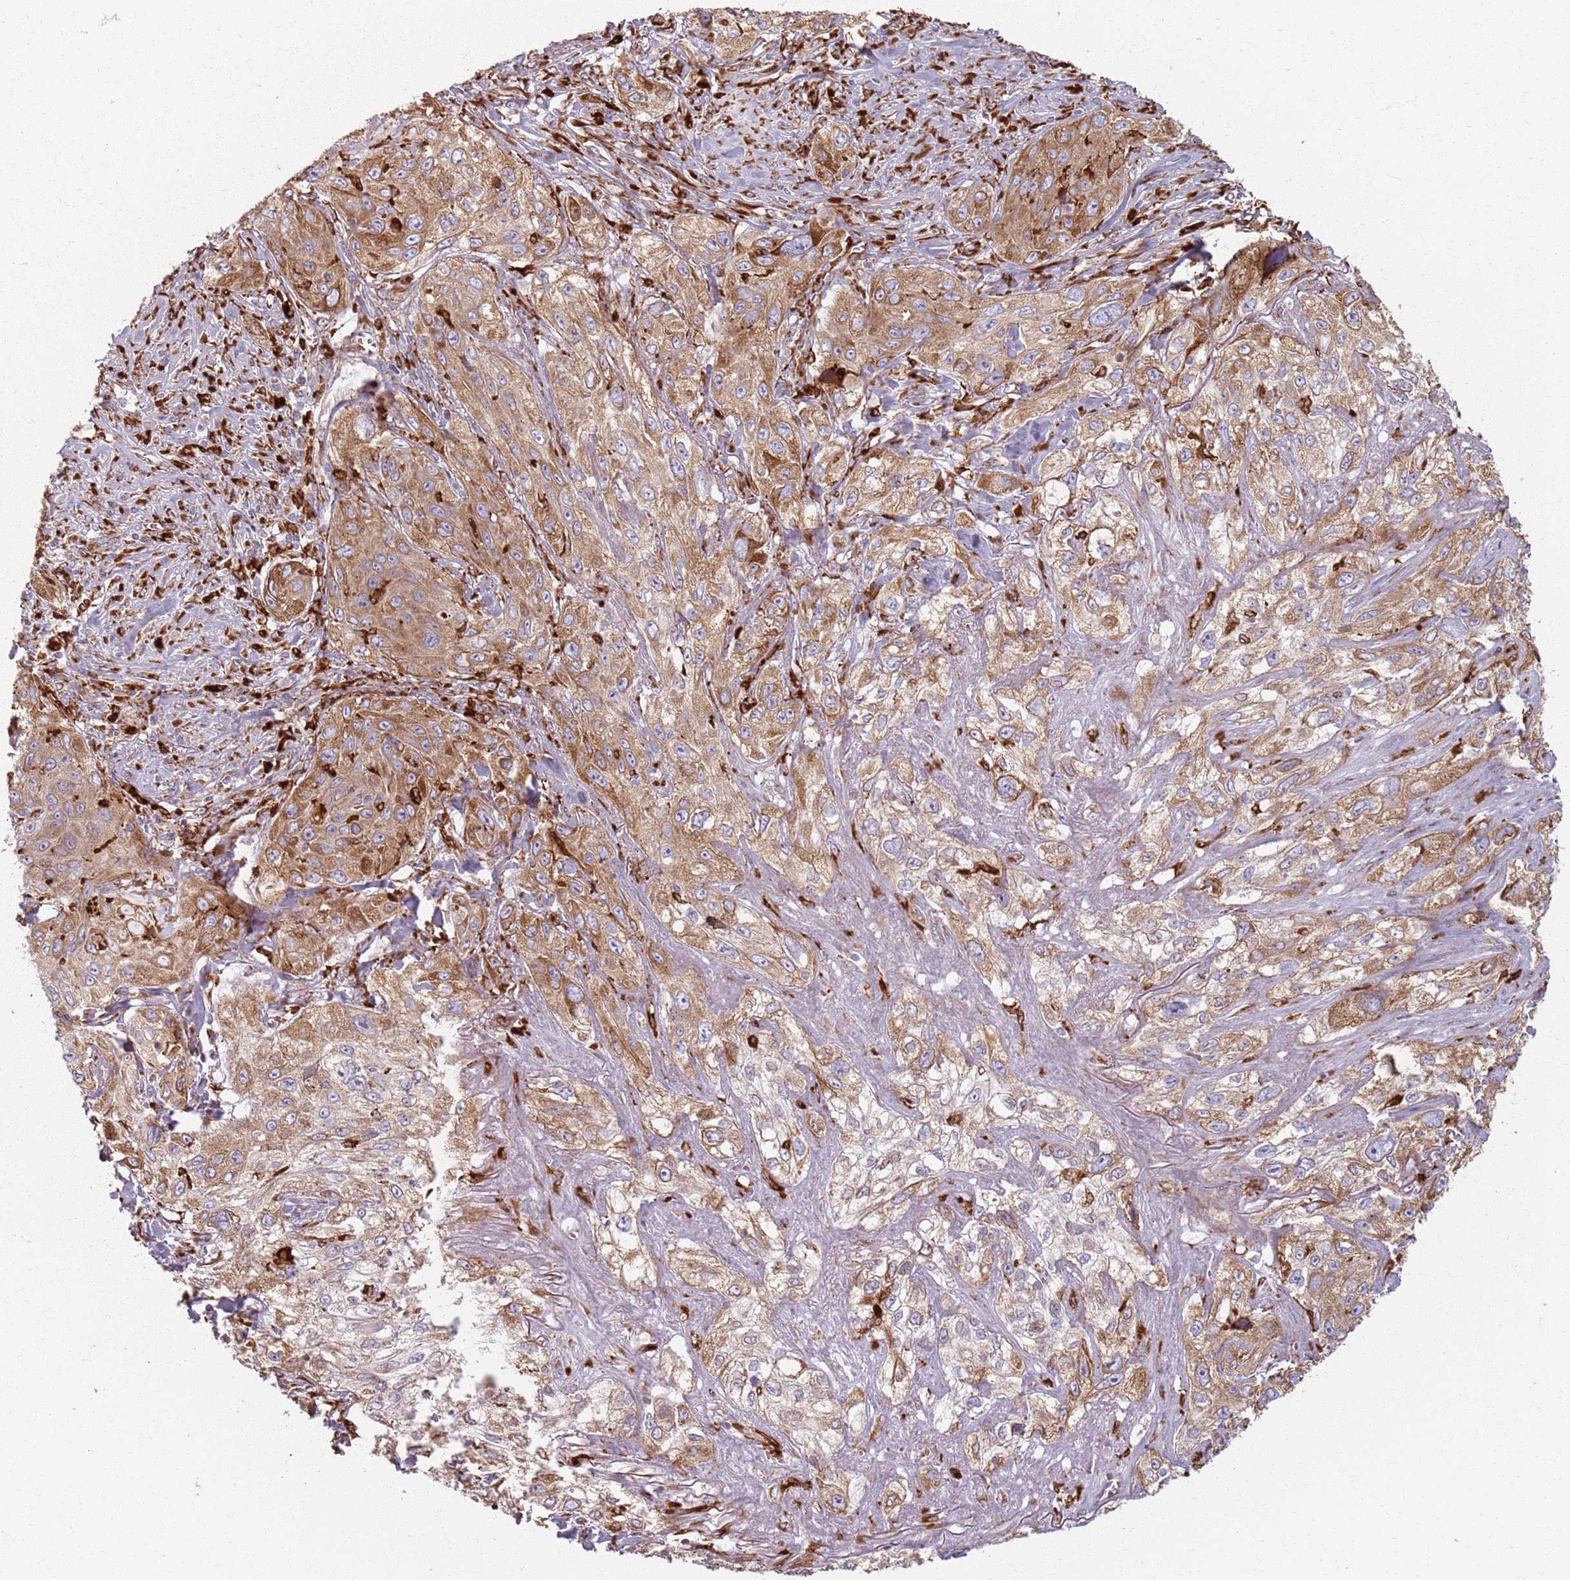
{"staining": {"intensity": "moderate", "quantity": ">75%", "location": "cytoplasmic/membranous"}, "tissue": "lung cancer", "cell_type": "Tumor cells", "image_type": "cancer", "snomed": [{"axis": "morphology", "description": "Squamous cell carcinoma, NOS"}, {"axis": "topography", "description": "Lung"}], "caption": "Lung cancer (squamous cell carcinoma) stained with a brown dye shows moderate cytoplasmic/membranous positive expression in approximately >75% of tumor cells.", "gene": "COLGALT1", "patient": {"sex": "female", "age": 69}}